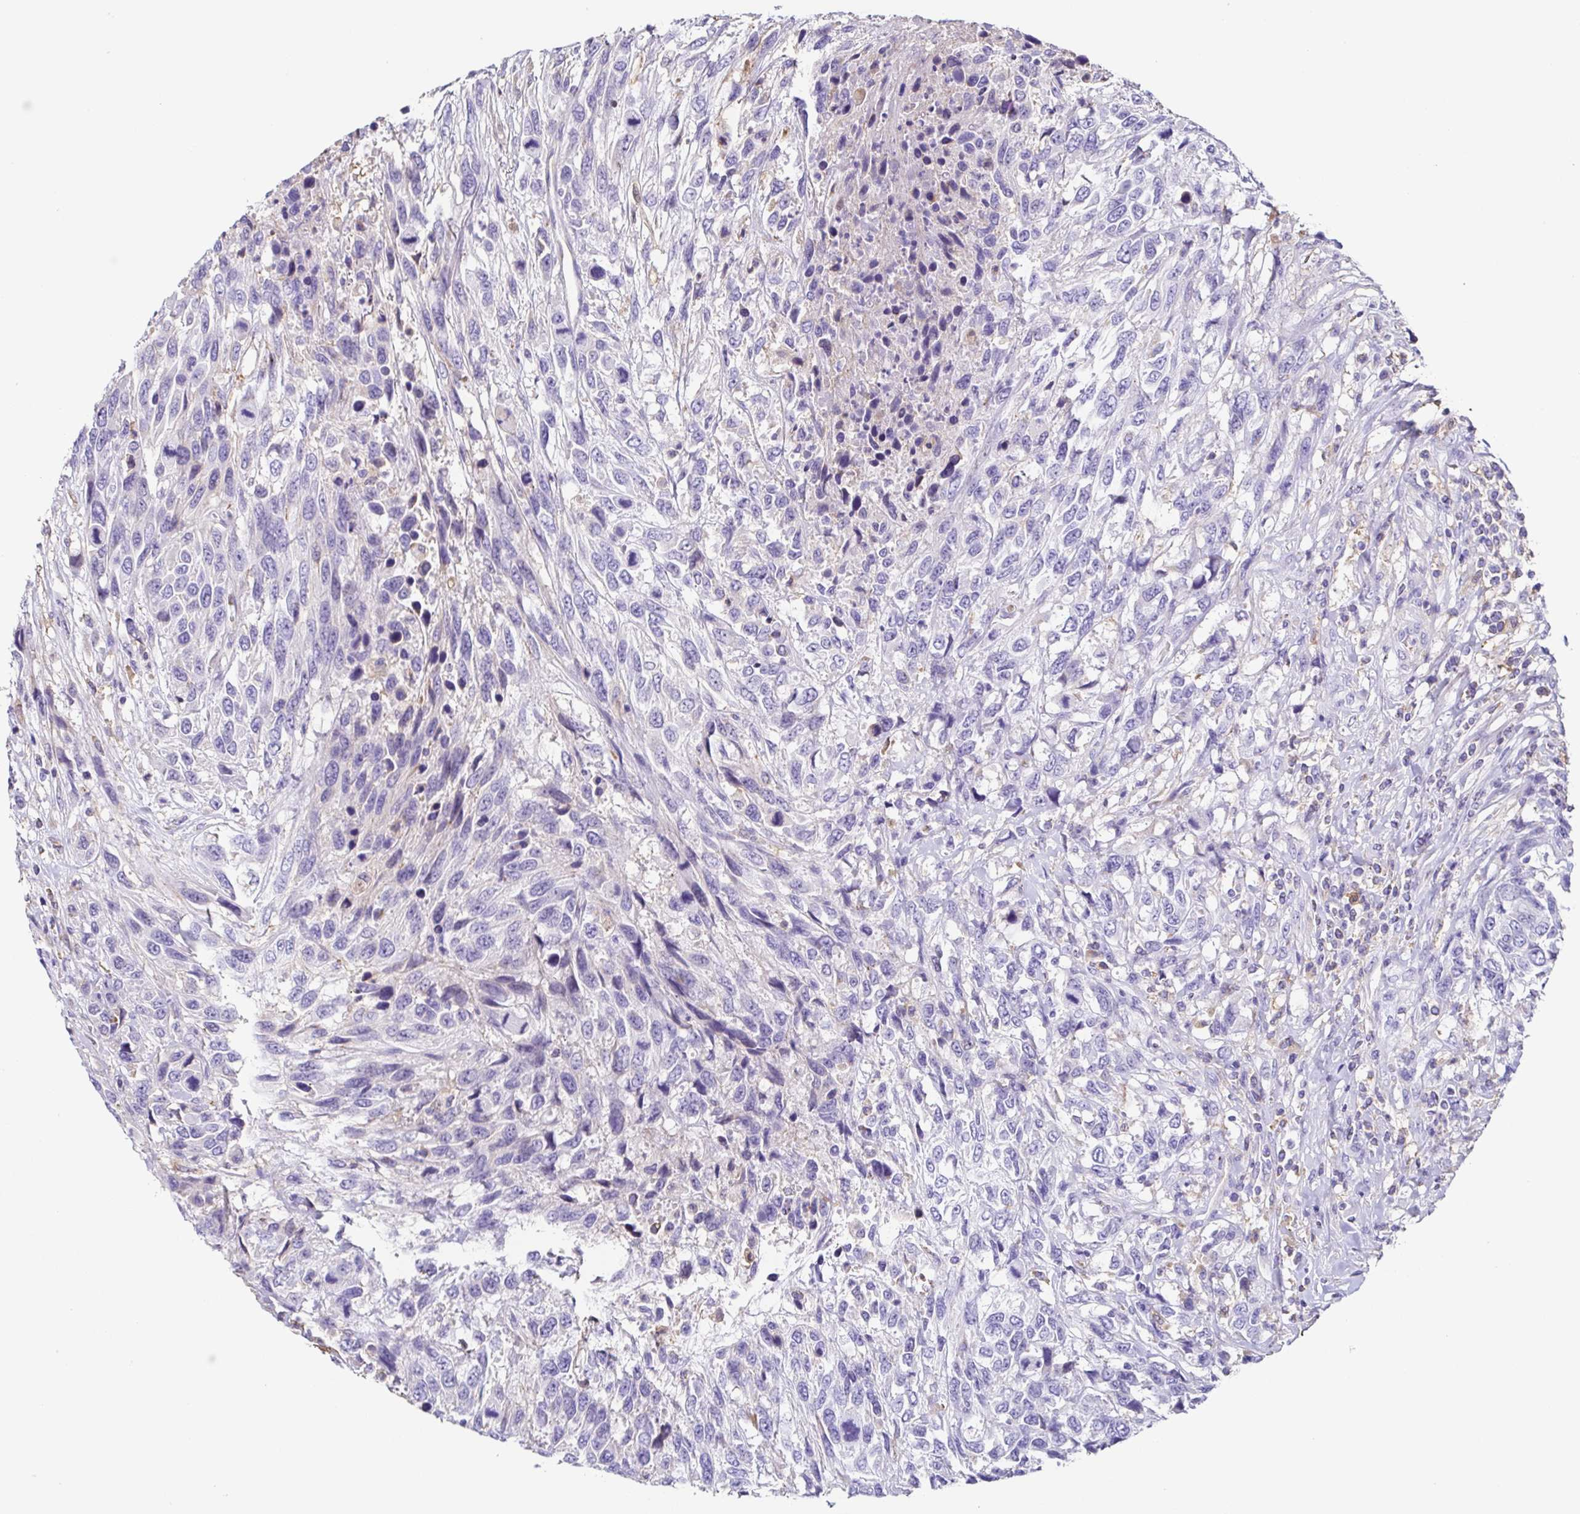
{"staining": {"intensity": "negative", "quantity": "none", "location": "none"}, "tissue": "urothelial cancer", "cell_type": "Tumor cells", "image_type": "cancer", "snomed": [{"axis": "morphology", "description": "Urothelial carcinoma, High grade"}, {"axis": "topography", "description": "Urinary bladder"}], "caption": "This is a image of IHC staining of high-grade urothelial carcinoma, which shows no positivity in tumor cells.", "gene": "ANXA10", "patient": {"sex": "female", "age": 70}}